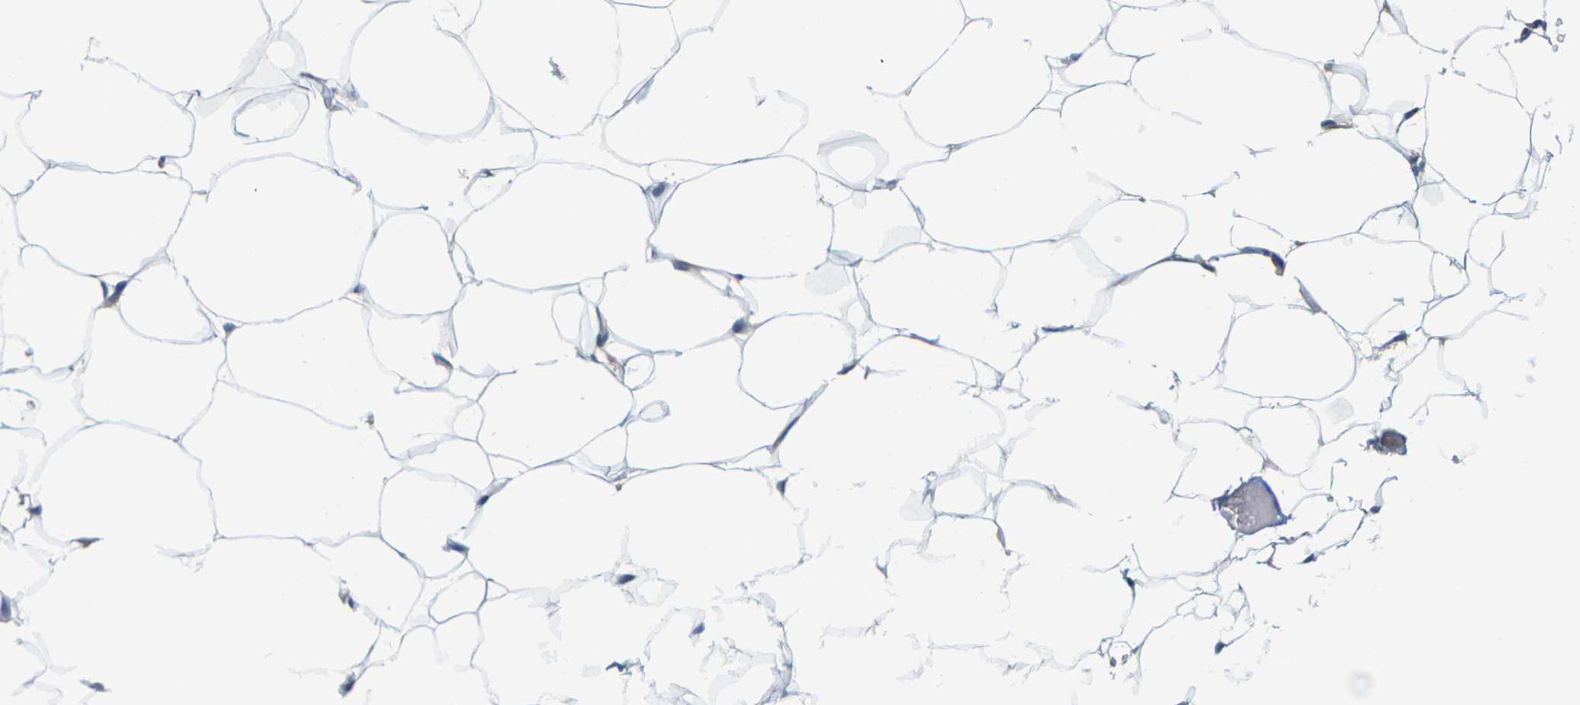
{"staining": {"intensity": "negative", "quantity": "none", "location": "none"}, "tissue": "adipose tissue", "cell_type": "Adipocytes", "image_type": "normal", "snomed": [{"axis": "morphology", "description": "Normal tissue, NOS"}, {"axis": "topography", "description": "Breast"}, {"axis": "topography", "description": "Adipose tissue"}], "caption": "High power microscopy photomicrograph of an immunohistochemistry histopathology image of unremarkable adipose tissue, revealing no significant staining in adipocytes.", "gene": "PKP2", "patient": {"sex": "female", "age": 25}}